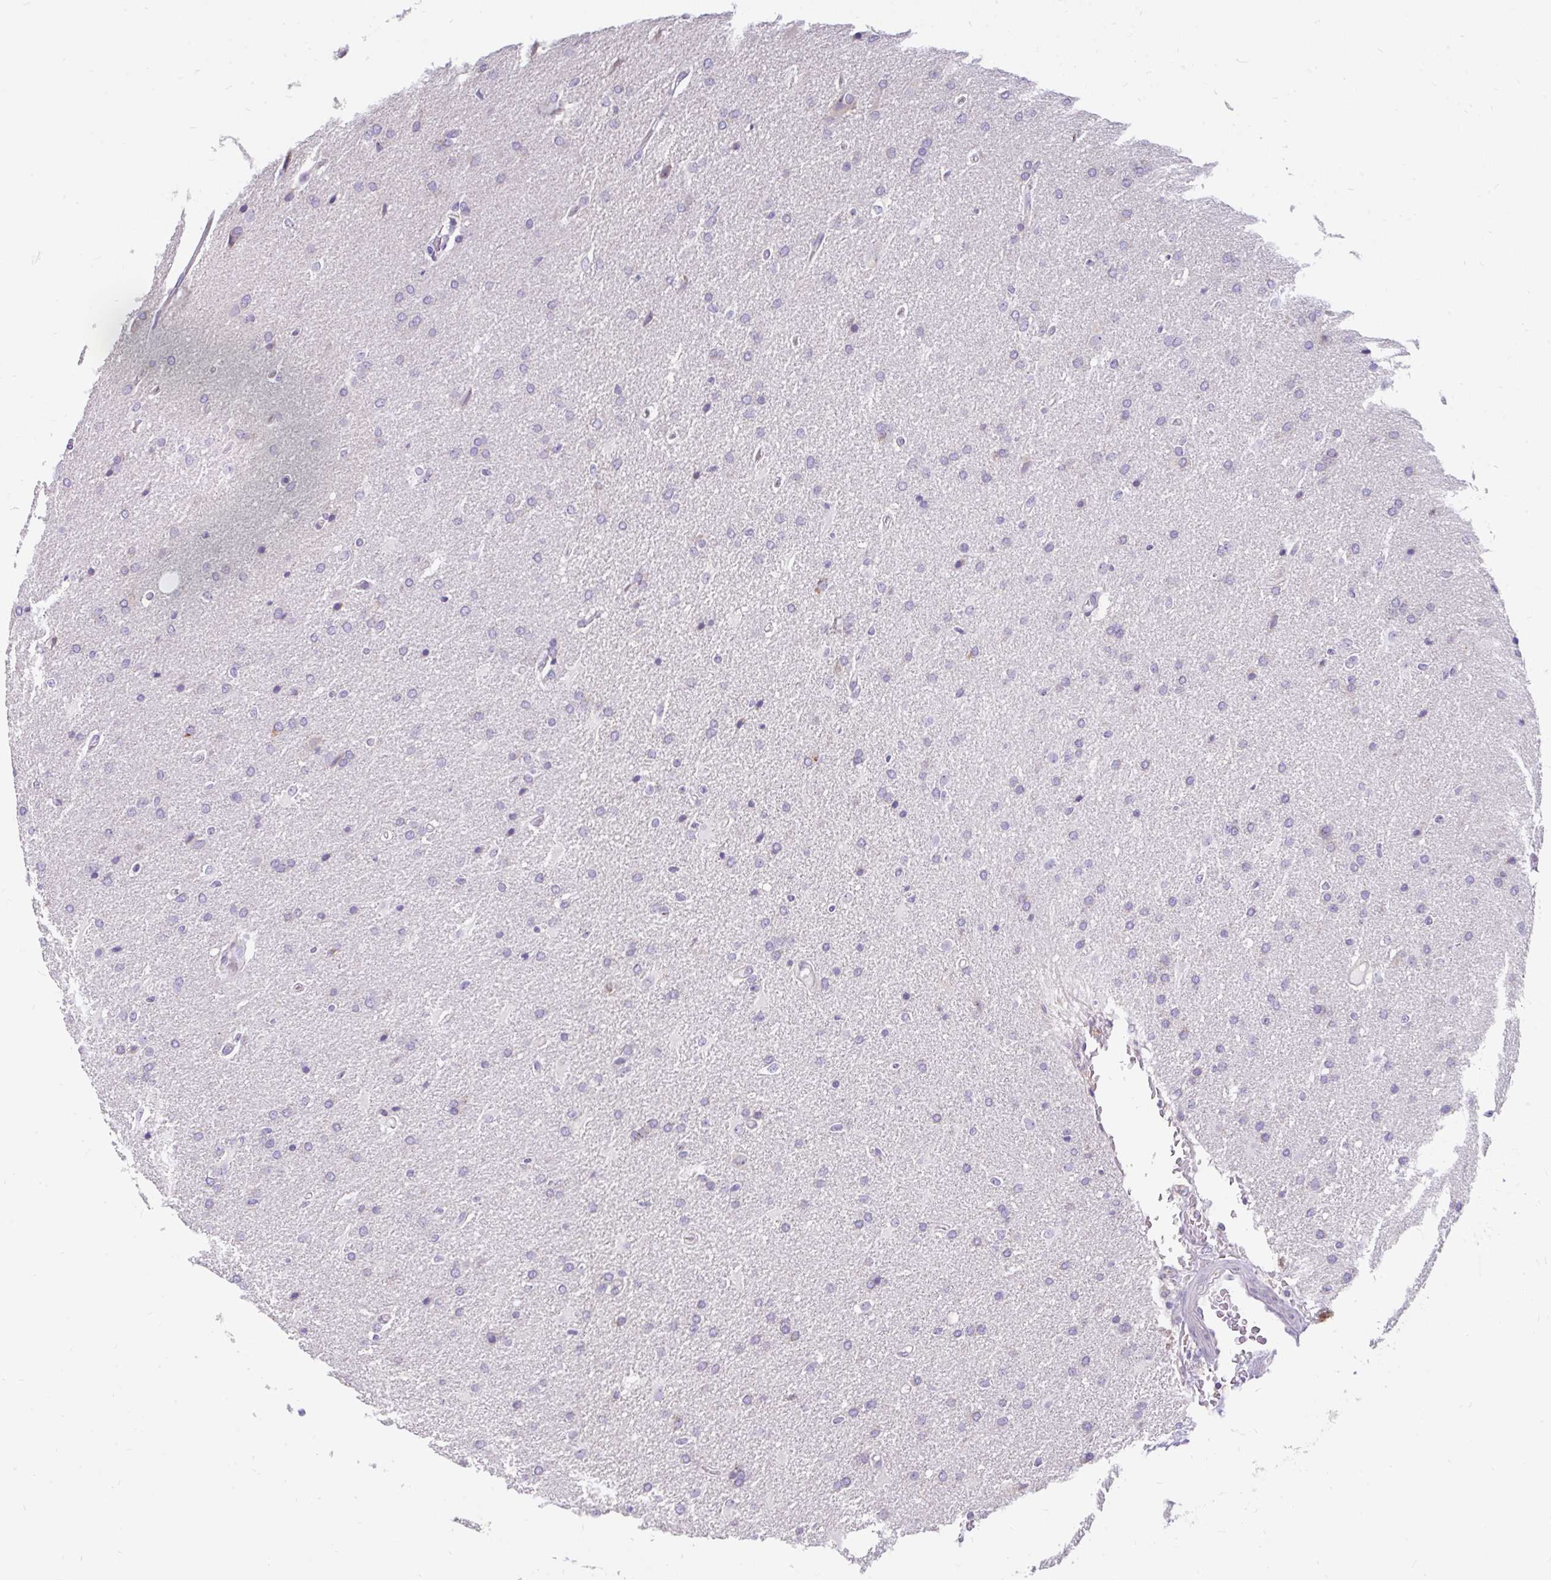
{"staining": {"intensity": "negative", "quantity": "none", "location": "none"}, "tissue": "glioma", "cell_type": "Tumor cells", "image_type": "cancer", "snomed": [{"axis": "morphology", "description": "Glioma, malignant, High grade"}, {"axis": "topography", "description": "Brain"}], "caption": "A micrograph of human malignant glioma (high-grade) is negative for staining in tumor cells.", "gene": "INTS5", "patient": {"sex": "male", "age": 56}}